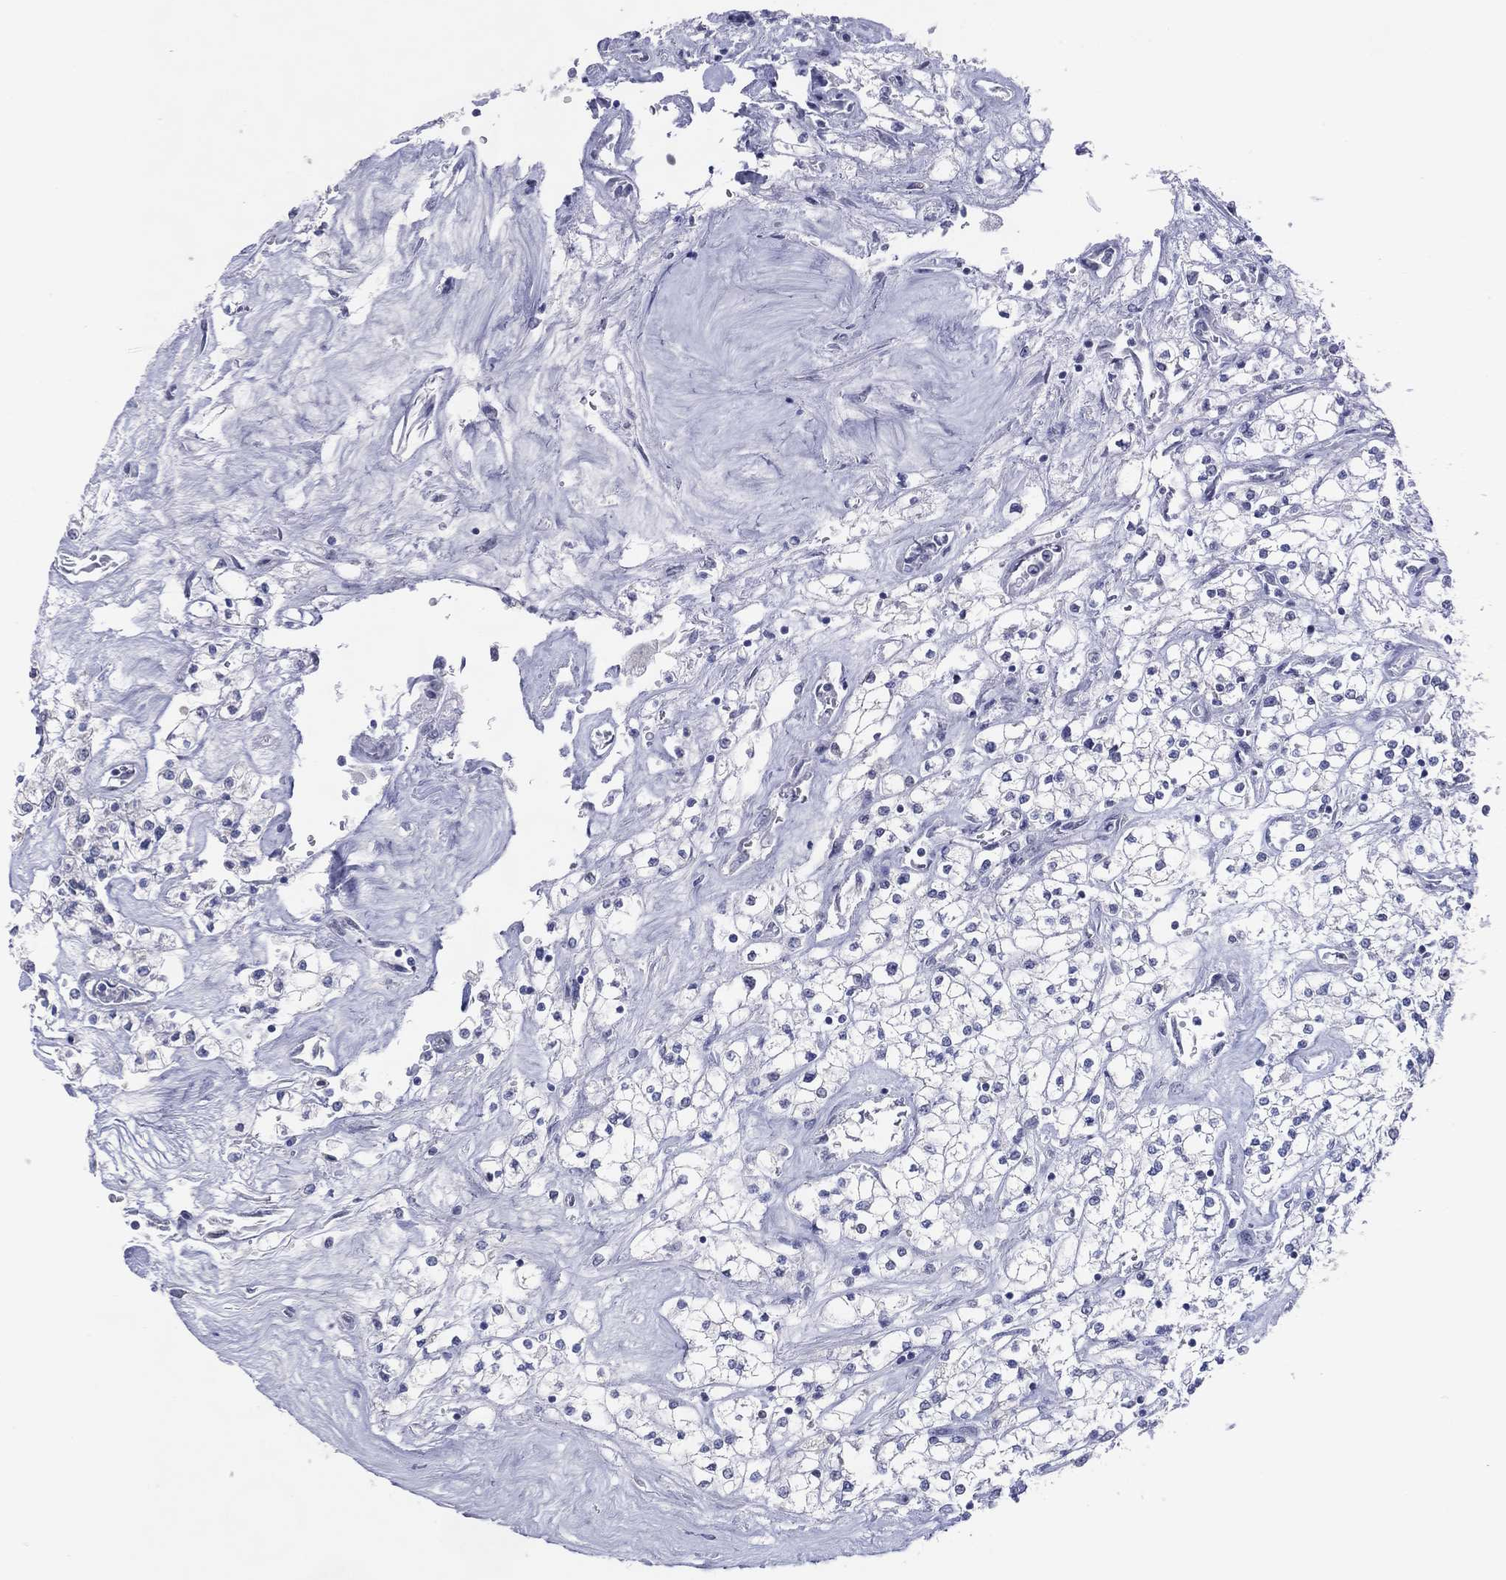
{"staining": {"intensity": "negative", "quantity": "none", "location": "none"}, "tissue": "renal cancer", "cell_type": "Tumor cells", "image_type": "cancer", "snomed": [{"axis": "morphology", "description": "Adenocarcinoma, NOS"}, {"axis": "topography", "description": "Kidney"}], "caption": "IHC of human renal cancer (adenocarcinoma) reveals no staining in tumor cells.", "gene": "CFAP58", "patient": {"sex": "male", "age": 80}}